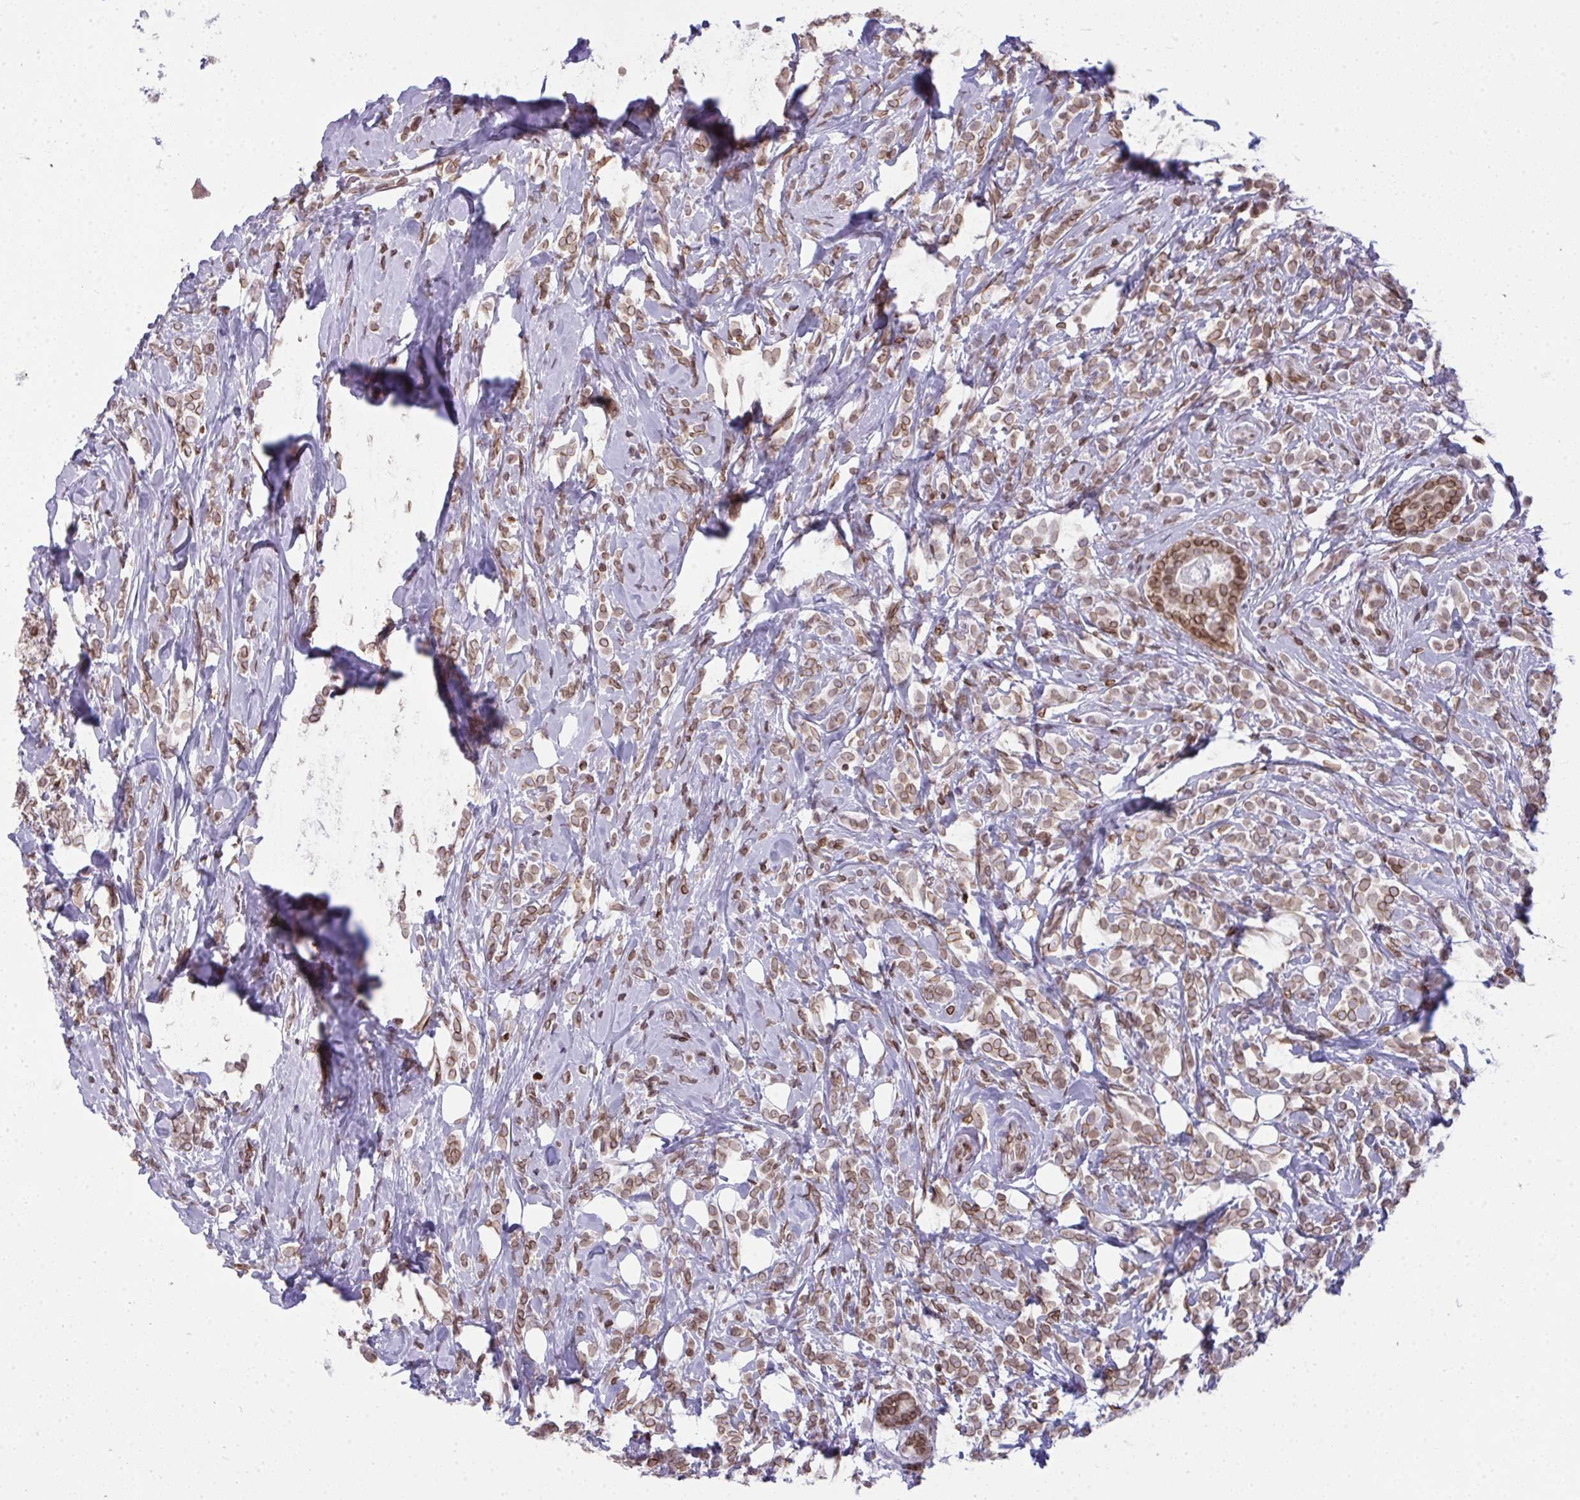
{"staining": {"intensity": "moderate", "quantity": ">75%", "location": "cytoplasmic/membranous,nuclear"}, "tissue": "breast cancer", "cell_type": "Tumor cells", "image_type": "cancer", "snomed": [{"axis": "morphology", "description": "Lobular carcinoma"}, {"axis": "topography", "description": "Breast"}], "caption": "This is an image of immunohistochemistry staining of lobular carcinoma (breast), which shows moderate expression in the cytoplasmic/membranous and nuclear of tumor cells.", "gene": "LMNB2", "patient": {"sex": "female", "age": 49}}